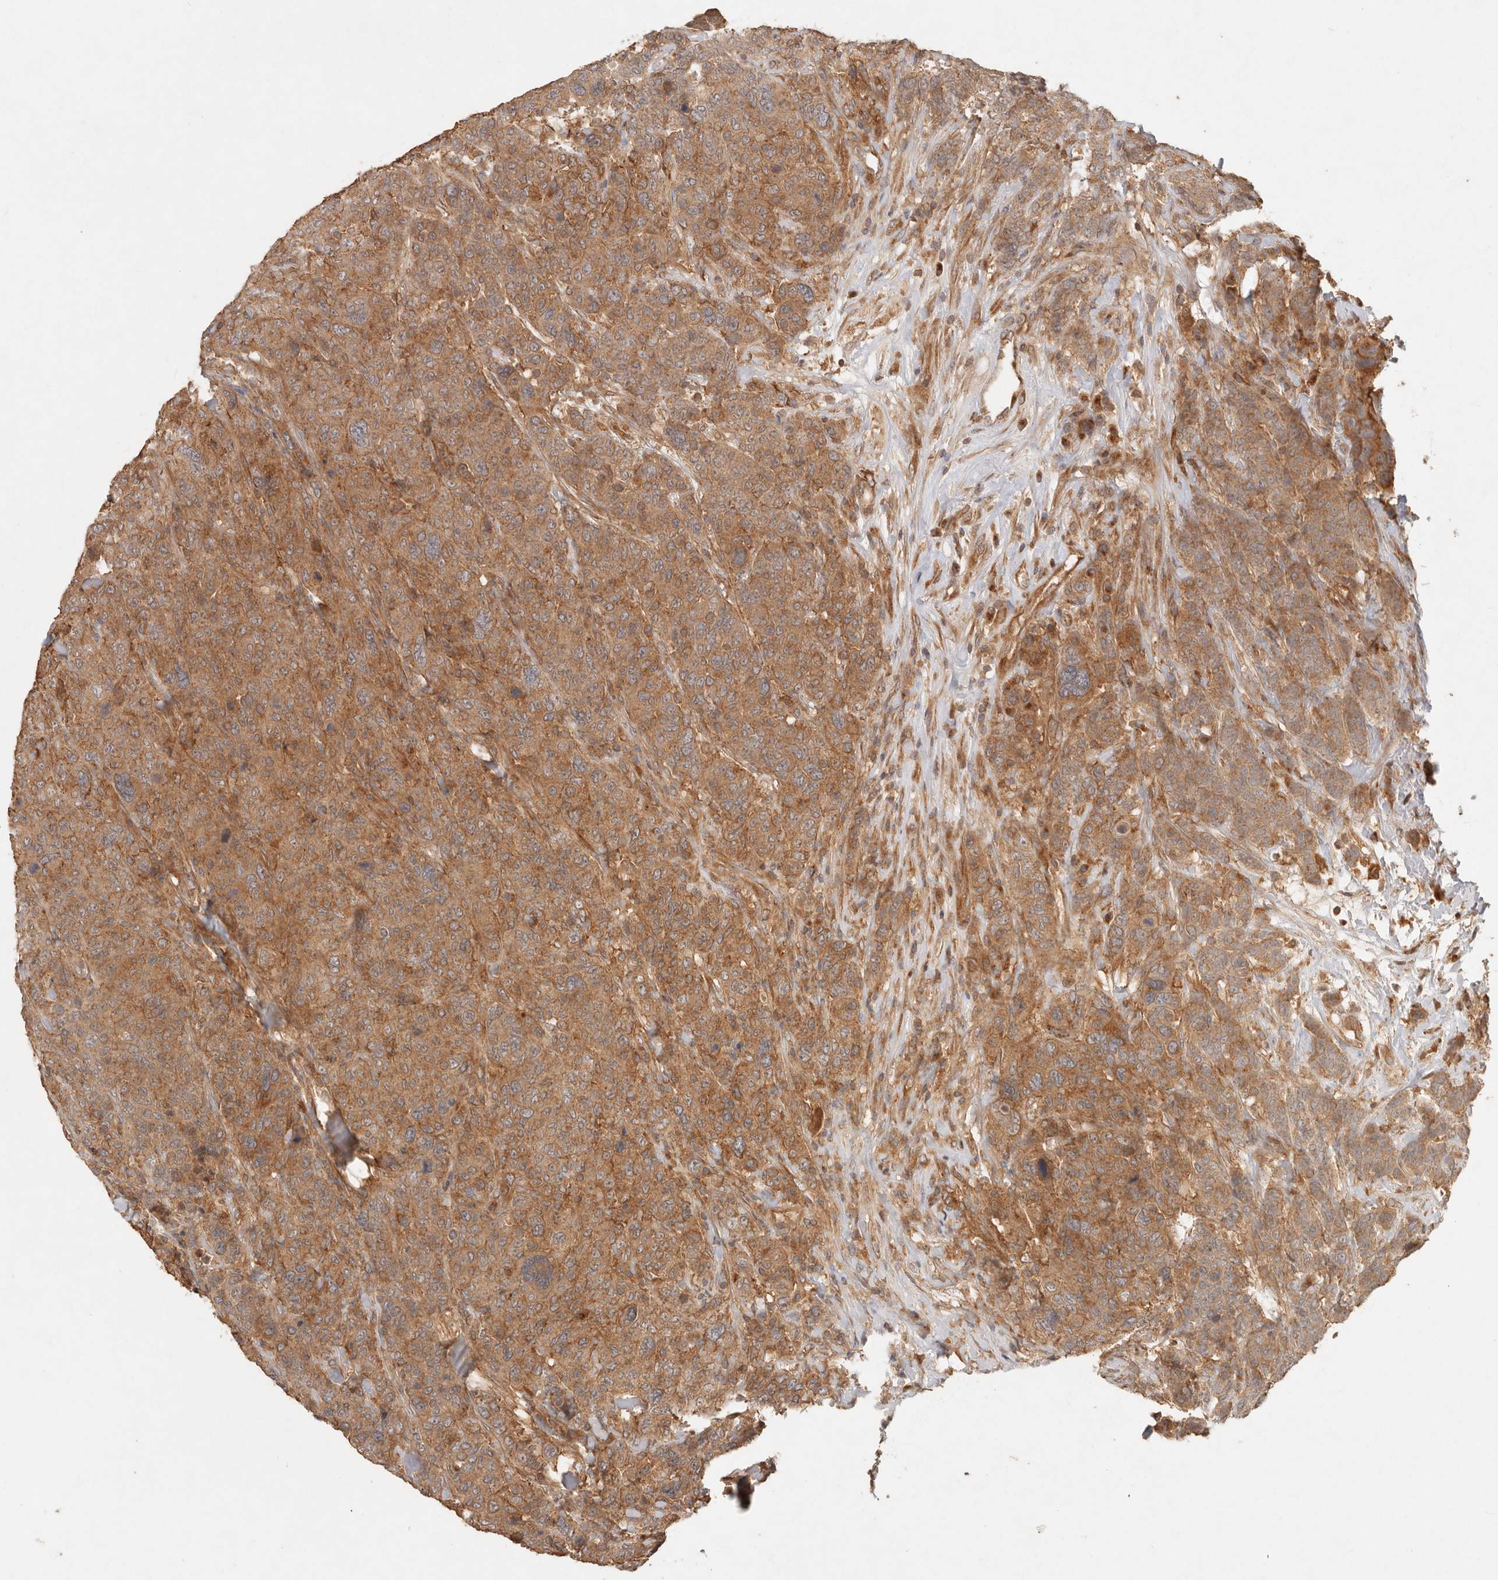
{"staining": {"intensity": "moderate", "quantity": ">75%", "location": "cytoplasmic/membranous"}, "tissue": "breast cancer", "cell_type": "Tumor cells", "image_type": "cancer", "snomed": [{"axis": "morphology", "description": "Duct carcinoma"}, {"axis": "topography", "description": "Breast"}], "caption": "The photomicrograph exhibits a brown stain indicating the presence of a protein in the cytoplasmic/membranous of tumor cells in breast invasive ductal carcinoma.", "gene": "HECTD3", "patient": {"sex": "female", "age": 37}}